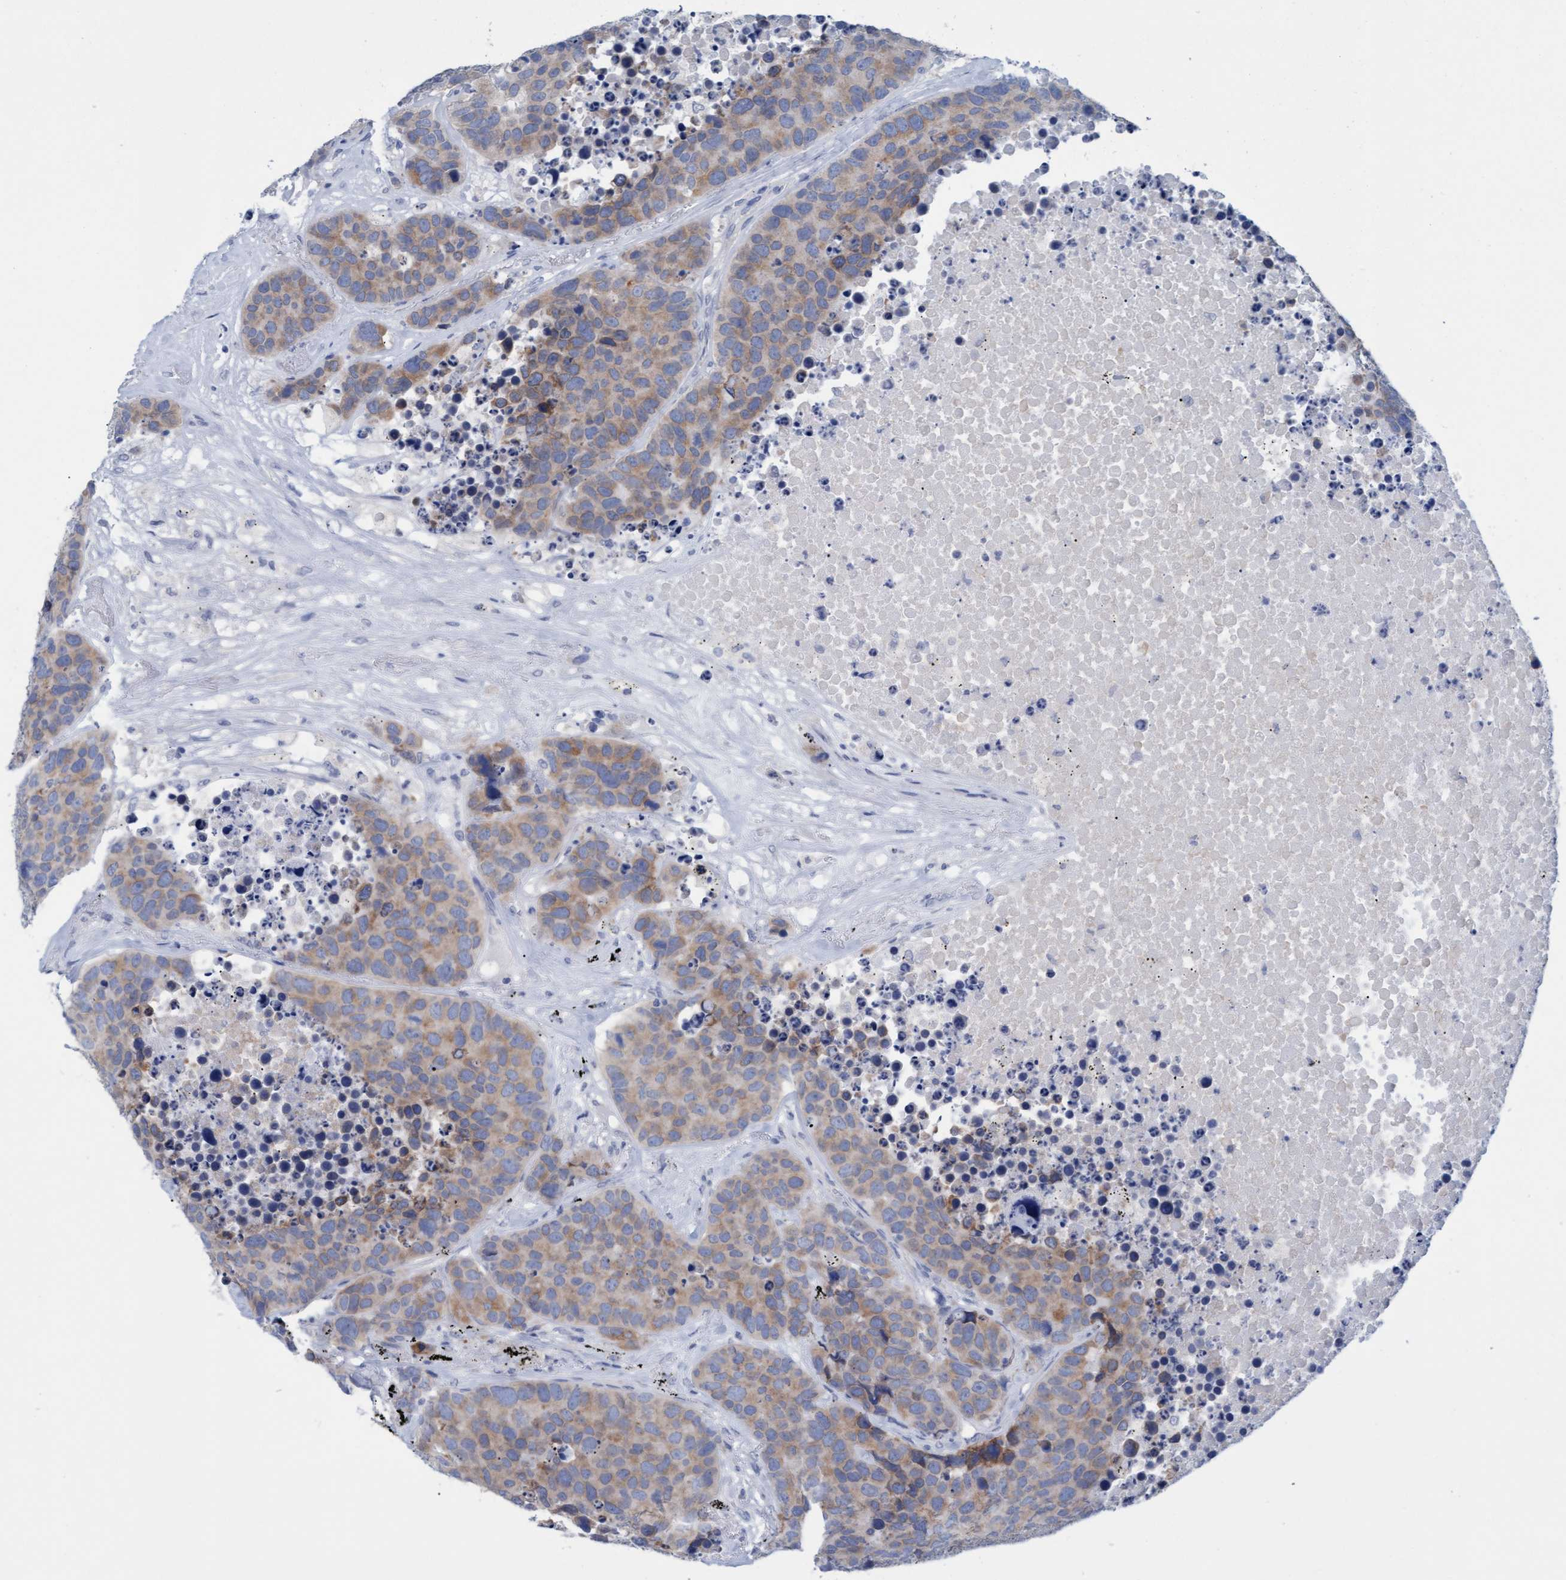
{"staining": {"intensity": "moderate", "quantity": ">75%", "location": "cytoplasmic/membranous"}, "tissue": "carcinoid", "cell_type": "Tumor cells", "image_type": "cancer", "snomed": [{"axis": "morphology", "description": "Carcinoid, malignant, NOS"}, {"axis": "topography", "description": "Lung"}], "caption": "The histopathology image displays a brown stain indicating the presence of a protein in the cytoplasmic/membranous of tumor cells in malignant carcinoid. (DAB IHC with brightfield microscopy, high magnification).", "gene": "SSTR3", "patient": {"sex": "male", "age": 60}}